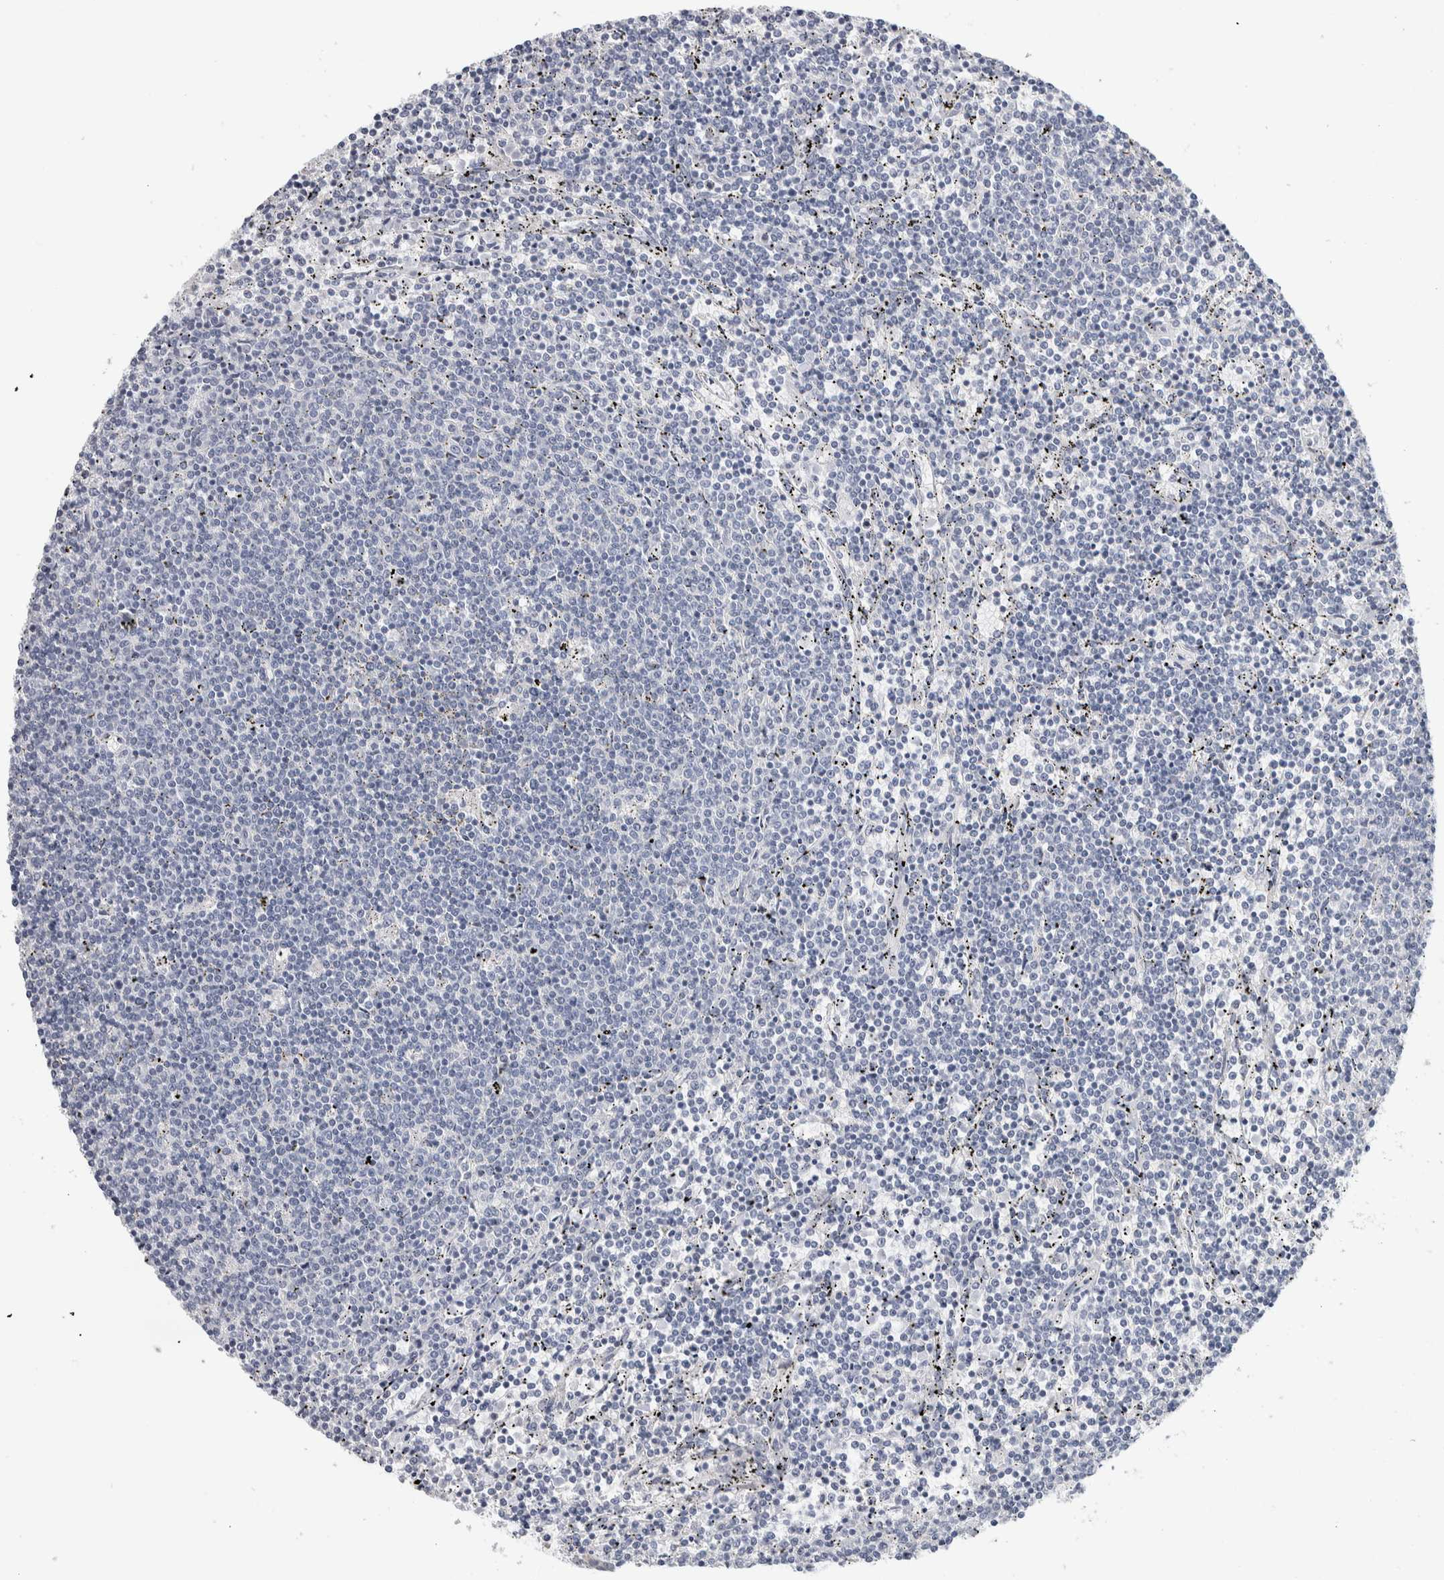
{"staining": {"intensity": "negative", "quantity": "none", "location": "none"}, "tissue": "lymphoma", "cell_type": "Tumor cells", "image_type": "cancer", "snomed": [{"axis": "morphology", "description": "Malignant lymphoma, non-Hodgkin's type, Low grade"}, {"axis": "topography", "description": "Spleen"}], "caption": "Immunohistochemistry histopathology image of human lymphoma stained for a protein (brown), which reveals no staining in tumor cells.", "gene": "SCN2A", "patient": {"sex": "female", "age": 50}}